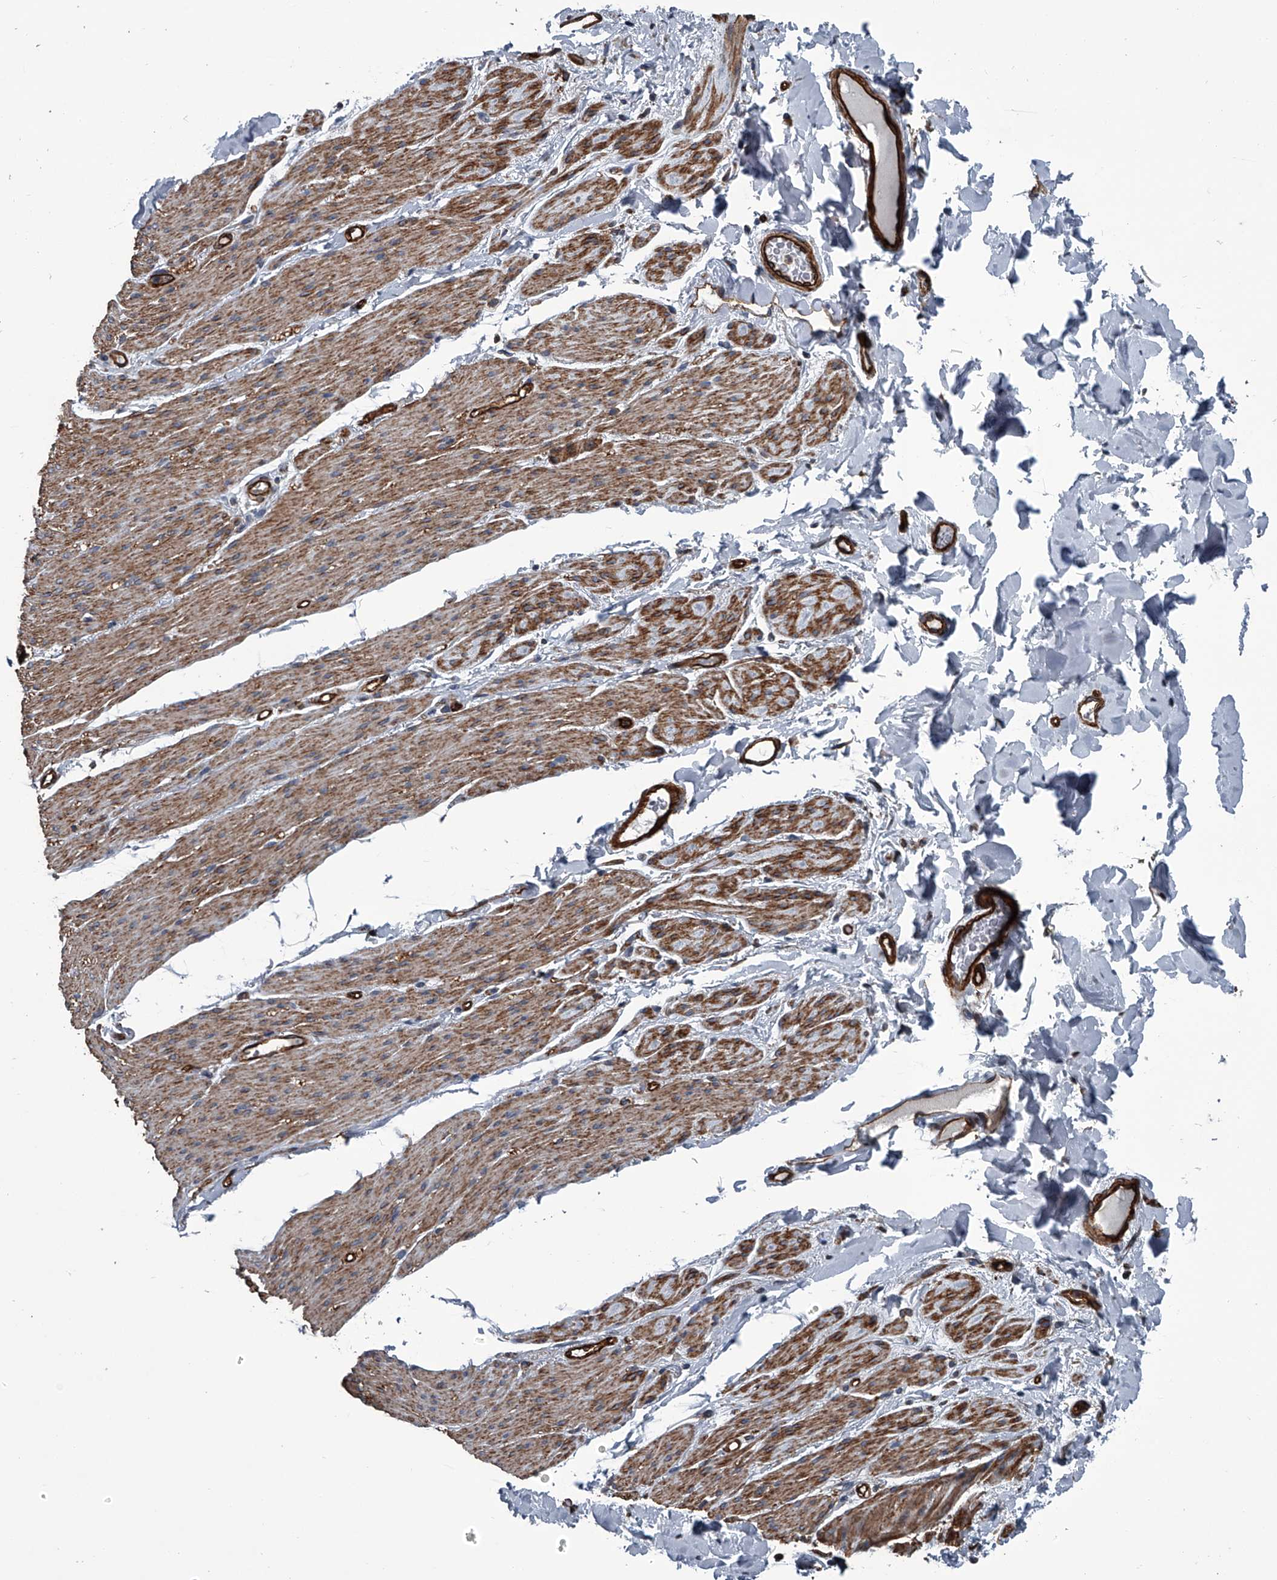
{"staining": {"intensity": "moderate", "quantity": "25%-75%", "location": "cytoplasmic/membranous"}, "tissue": "smooth muscle", "cell_type": "Smooth muscle cells", "image_type": "normal", "snomed": [{"axis": "morphology", "description": "Normal tissue, NOS"}, {"axis": "topography", "description": "Colon"}, {"axis": "topography", "description": "Peripheral nerve tissue"}], "caption": "High-power microscopy captured an immunohistochemistry (IHC) photomicrograph of normal smooth muscle, revealing moderate cytoplasmic/membranous expression in about 25%-75% of smooth muscle cells.", "gene": "LDLRAD2", "patient": {"sex": "female", "age": 61}}